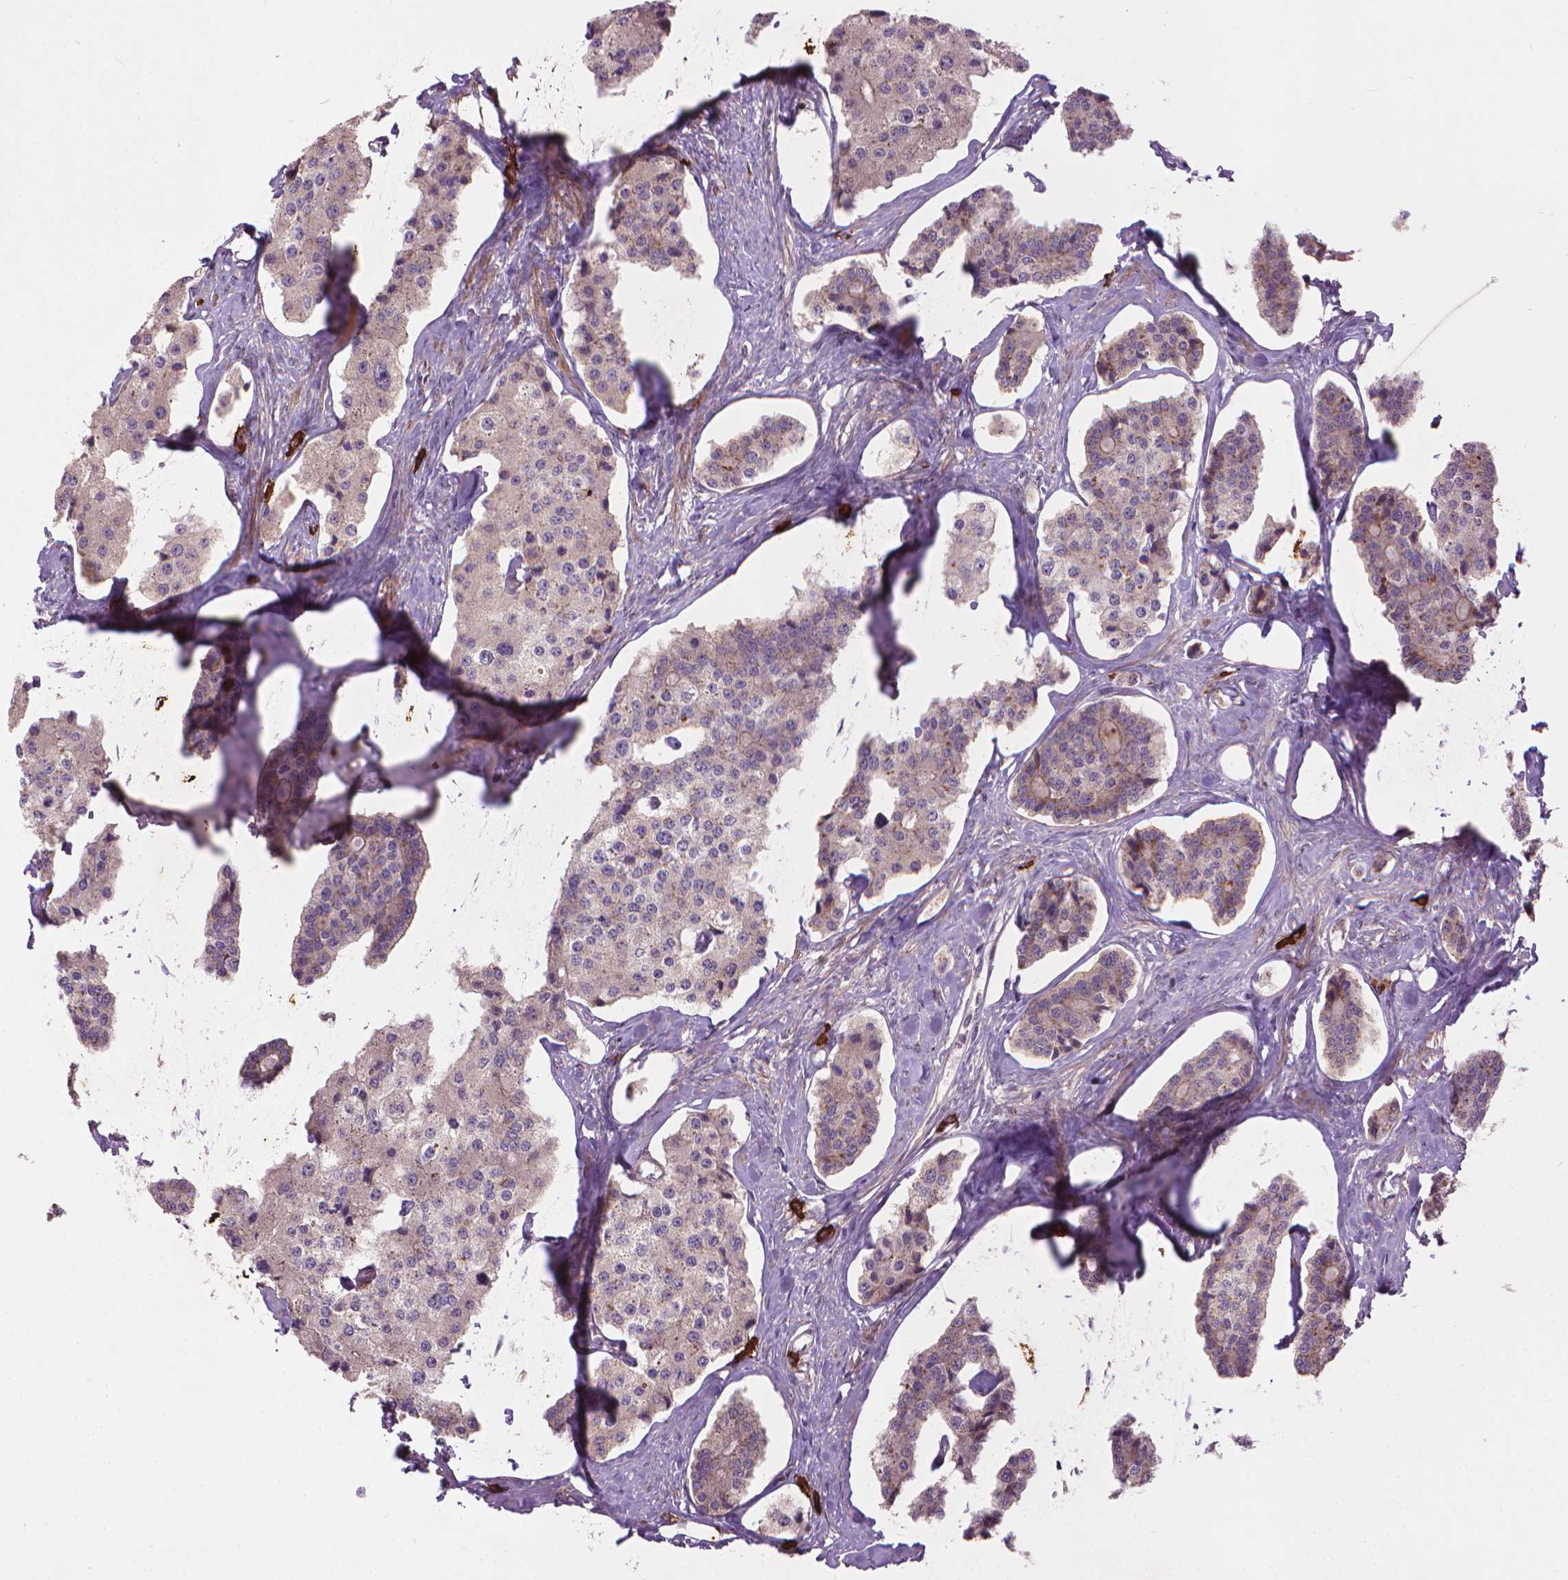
{"staining": {"intensity": "negative", "quantity": "none", "location": "none"}, "tissue": "carcinoid", "cell_type": "Tumor cells", "image_type": "cancer", "snomed": [{"axis": "morphology", "description": "Carcinoid, malignant, NOS"}, {"axis": "topography", "description": "Small intestine"}], "caption": "The micrograph displays no significant expression in tumor cells of malignant carcinoid.", "gene": "MYH14", "patient": {"sex": "female", "age": 65}}